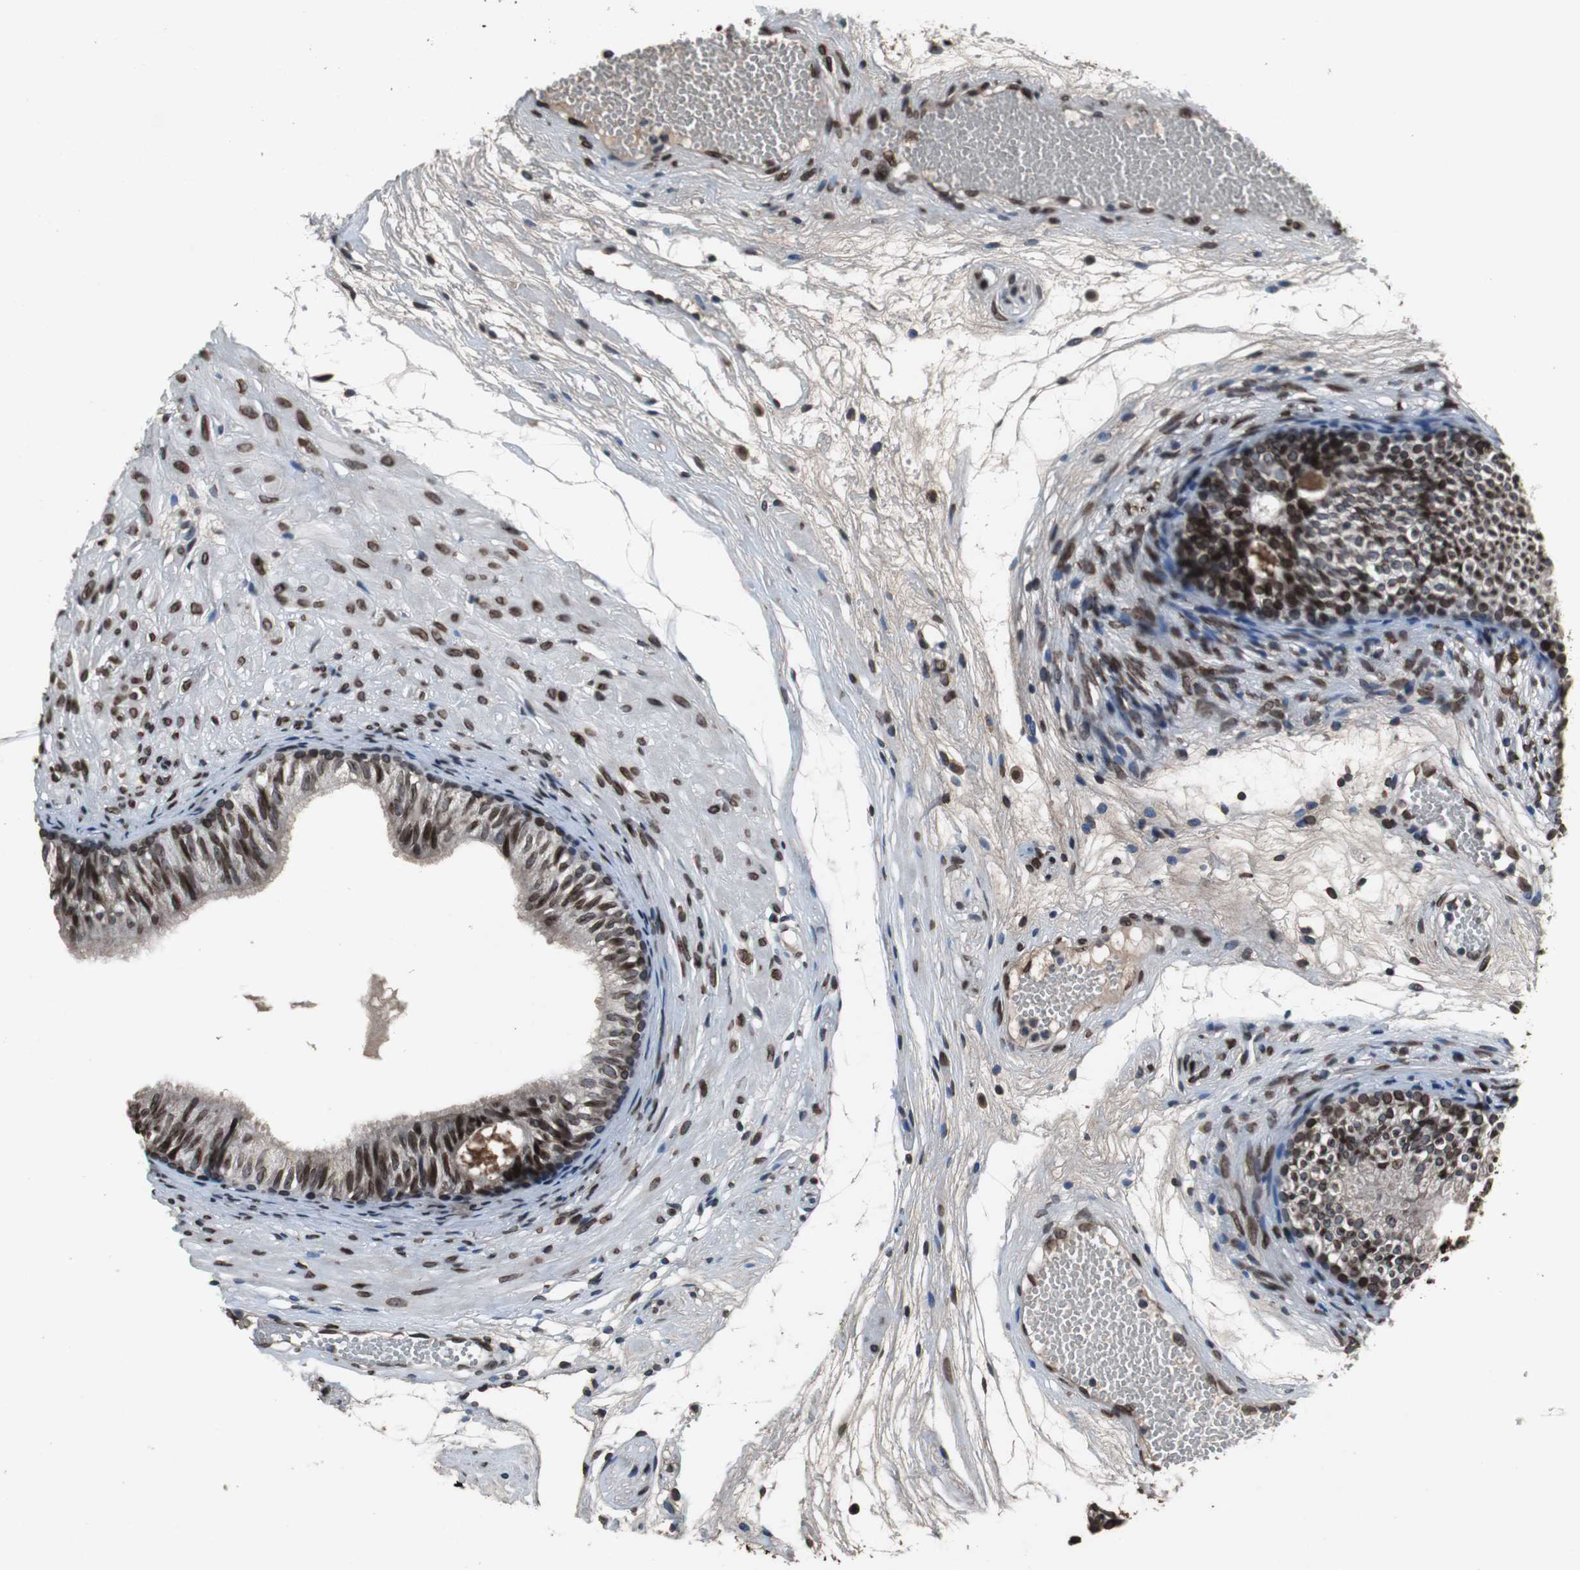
{"staining": {"intensity": "strong", "quantity": ">75%", "location": "cytoplasmic/membranous,nuclear"}, "tissue": "epididymis", "cell_type": "Glandular cells", "image_type": "normal", "snomed": [{"axis": "morphology", "description": "Normal tissue, NOS"}, {"axis": "morphology", "description": "Atrophy, NOS"}, {"axis": "topography", "description": "Testis"}, {"axis": "topography", "description": "Epididymis"}], "caption": "Immunohistochemical staining of unremarkable human epididymis displays >75% levels of strong cytoplasmic/membranous,nuclear protein expression in approximately >75% of glandular cells. (Brightfield microscopy of DAB IHC at high magnification).", "gene": "LMNA", "patient": {"sex": "male", "age": 18}}